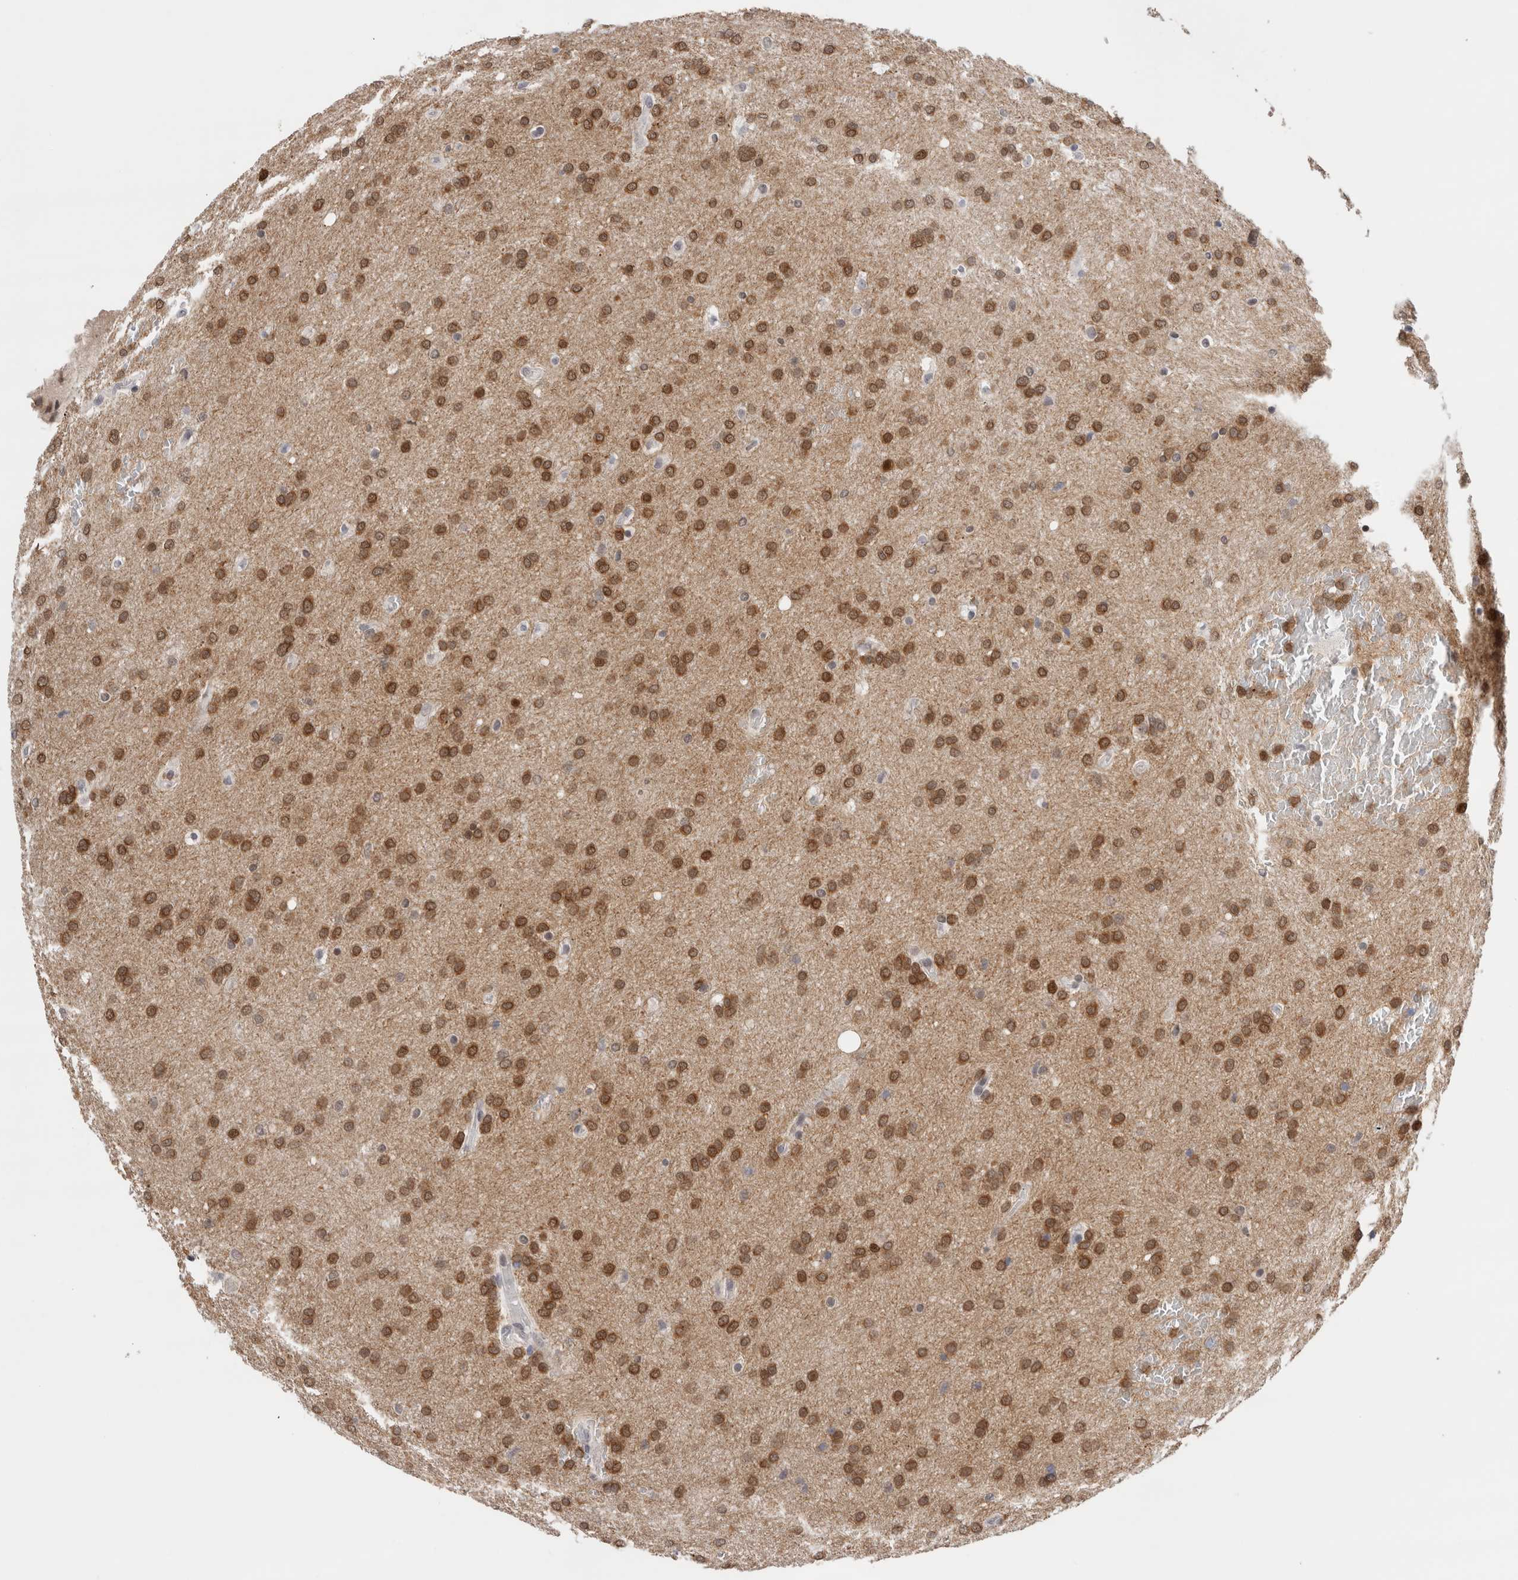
{"staining": {"intensity": "moderate", "quantity": ">75%", "location": "cytoplasmic/membranous,nuclear"}, "tissue": "glioma", "cell_type": "Tumor cells", "image_type": "cancer", "snomed": [{"axis": "morphology", "description": "Glioma, malignant, Low grade"}, {"axis": "topography", "description": "Brain"}], "caption": "A brown stain highlights moderate cytoplasmic/membranous and nuclear expression of a protein in human low-grade glioma (malignant) tumor cells. The protein of interest is stained brown, and the nuclei are stained in blue (DAB (3,3'-diaminobenzidine) IHC with brightfield microscopy, high magnification).", "gene": "ZNF521", "patient": {"sex": "female", "age": 37}}